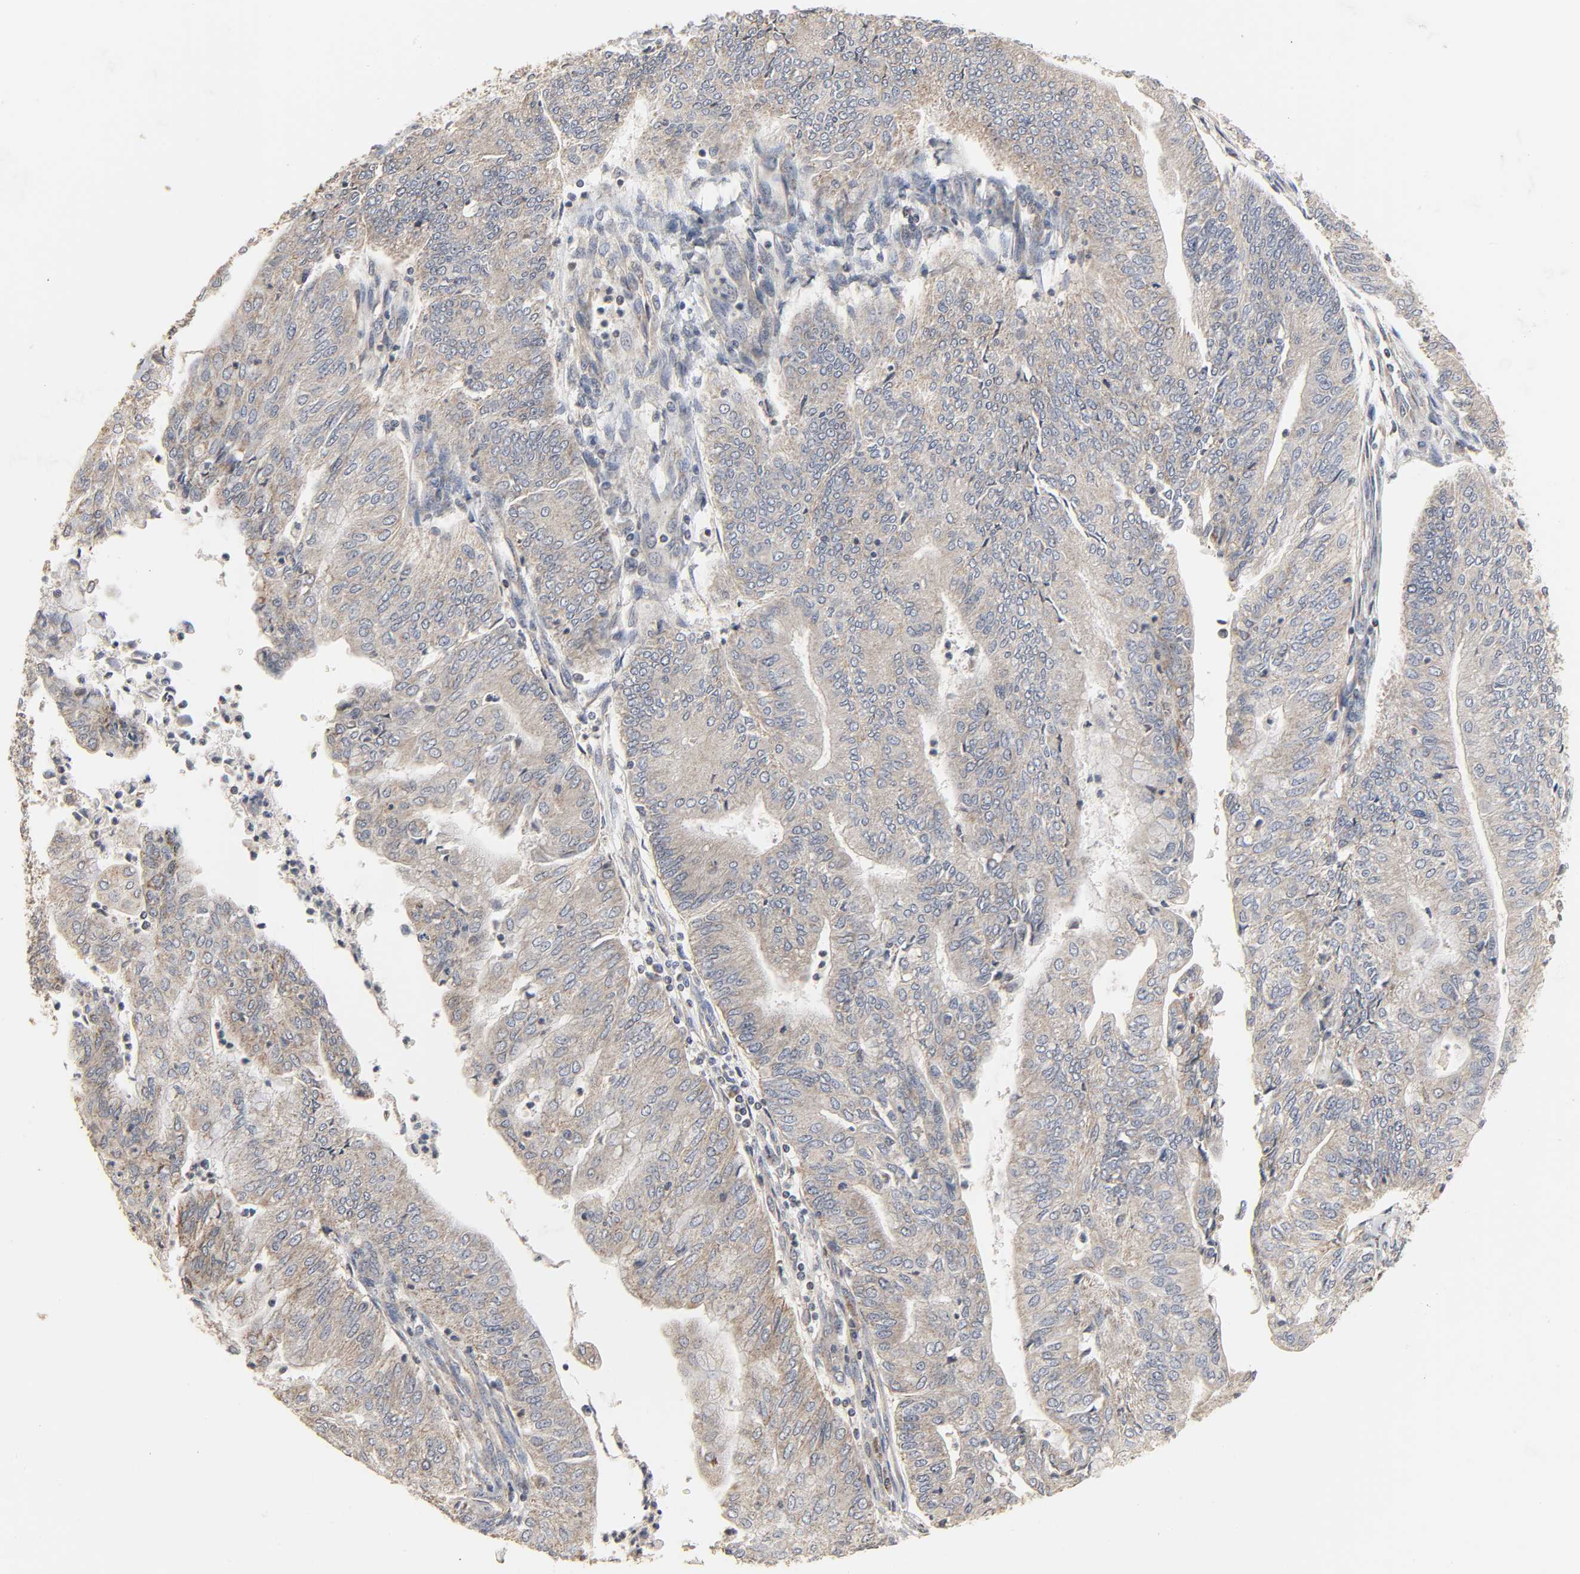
{"staining": {"intensity": "weak", "quantity": ">75%", "location": "cytoplasmic/membranous"}, "tissue": "endometrial cancer", "cell_type": "Tumor cells", "image_type": "cancer", "snomed": [{"axis": "morphology", "description": "Adenocarcinoma, NOS"}, {"axis": "topography", "description": "Endometrium"}], "caption": "Tumor cells display weak cytoplasmic/membranous positivity in about >75% of cells in endometrial cancer.", "gene": "CLEC4E", "patient": {"sex": "female", "age": 59}}